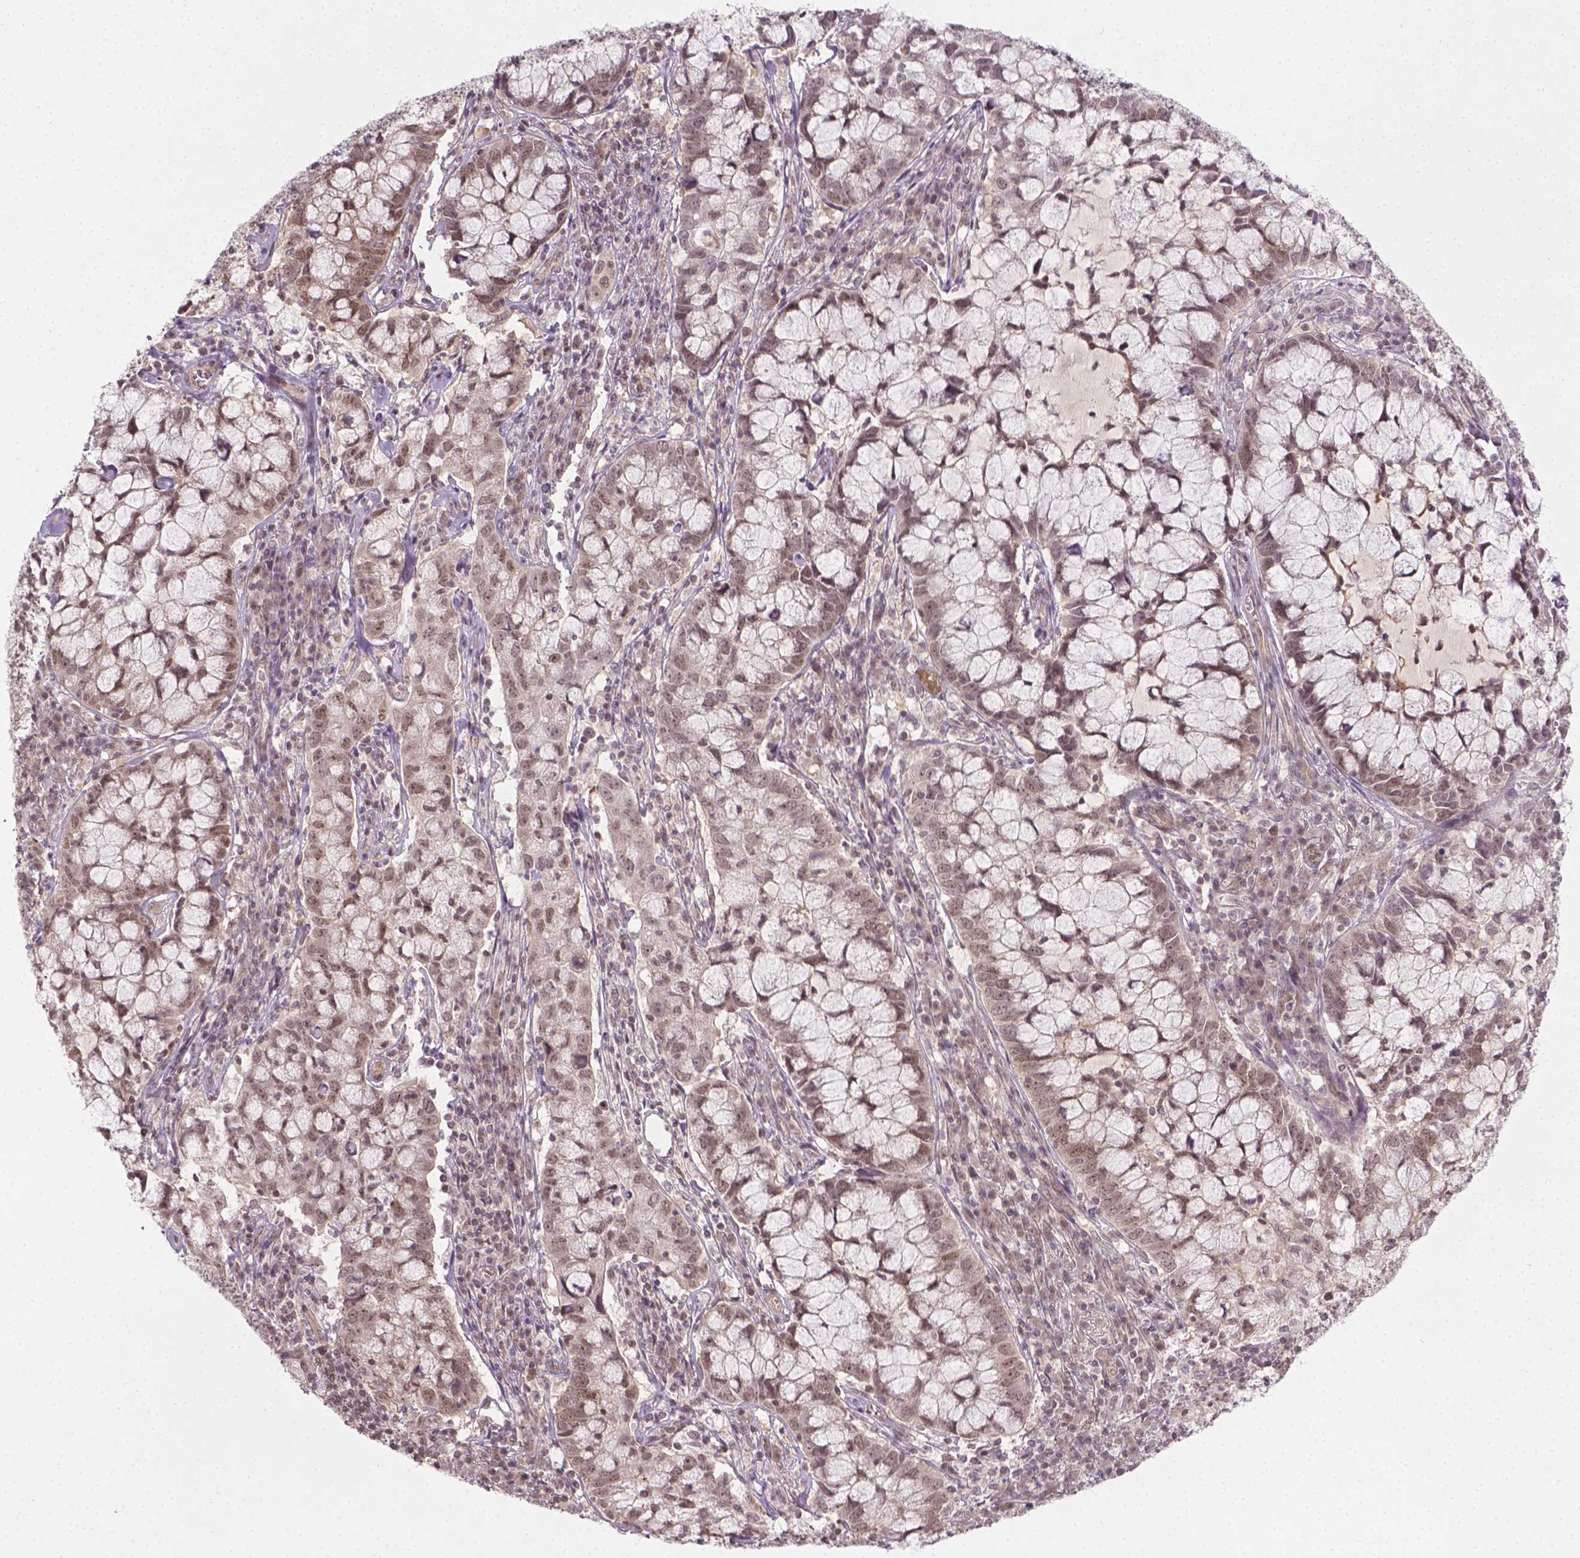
{"staining": {"intensity": "moderate", "quantity": ">75%", "location": "nuclear"}, "tissue": "cervical cancer", "cell_type": "Tumor cells", "image_type": "cancer", "snomed": [{"axis": "morphology", "description": "Adenocarcinoma, NOS"}, {"axis": "topography", "description": "Cervix"}], "caption": "Protein expression by immunohistochemistry (IHC) demonstrates moderate nuclear positivity in about >75% of tumor cells in adenocarcinoma (cervical).", "gene": "ANKRD54", "patient": {"sex": "female", "age": 40}}